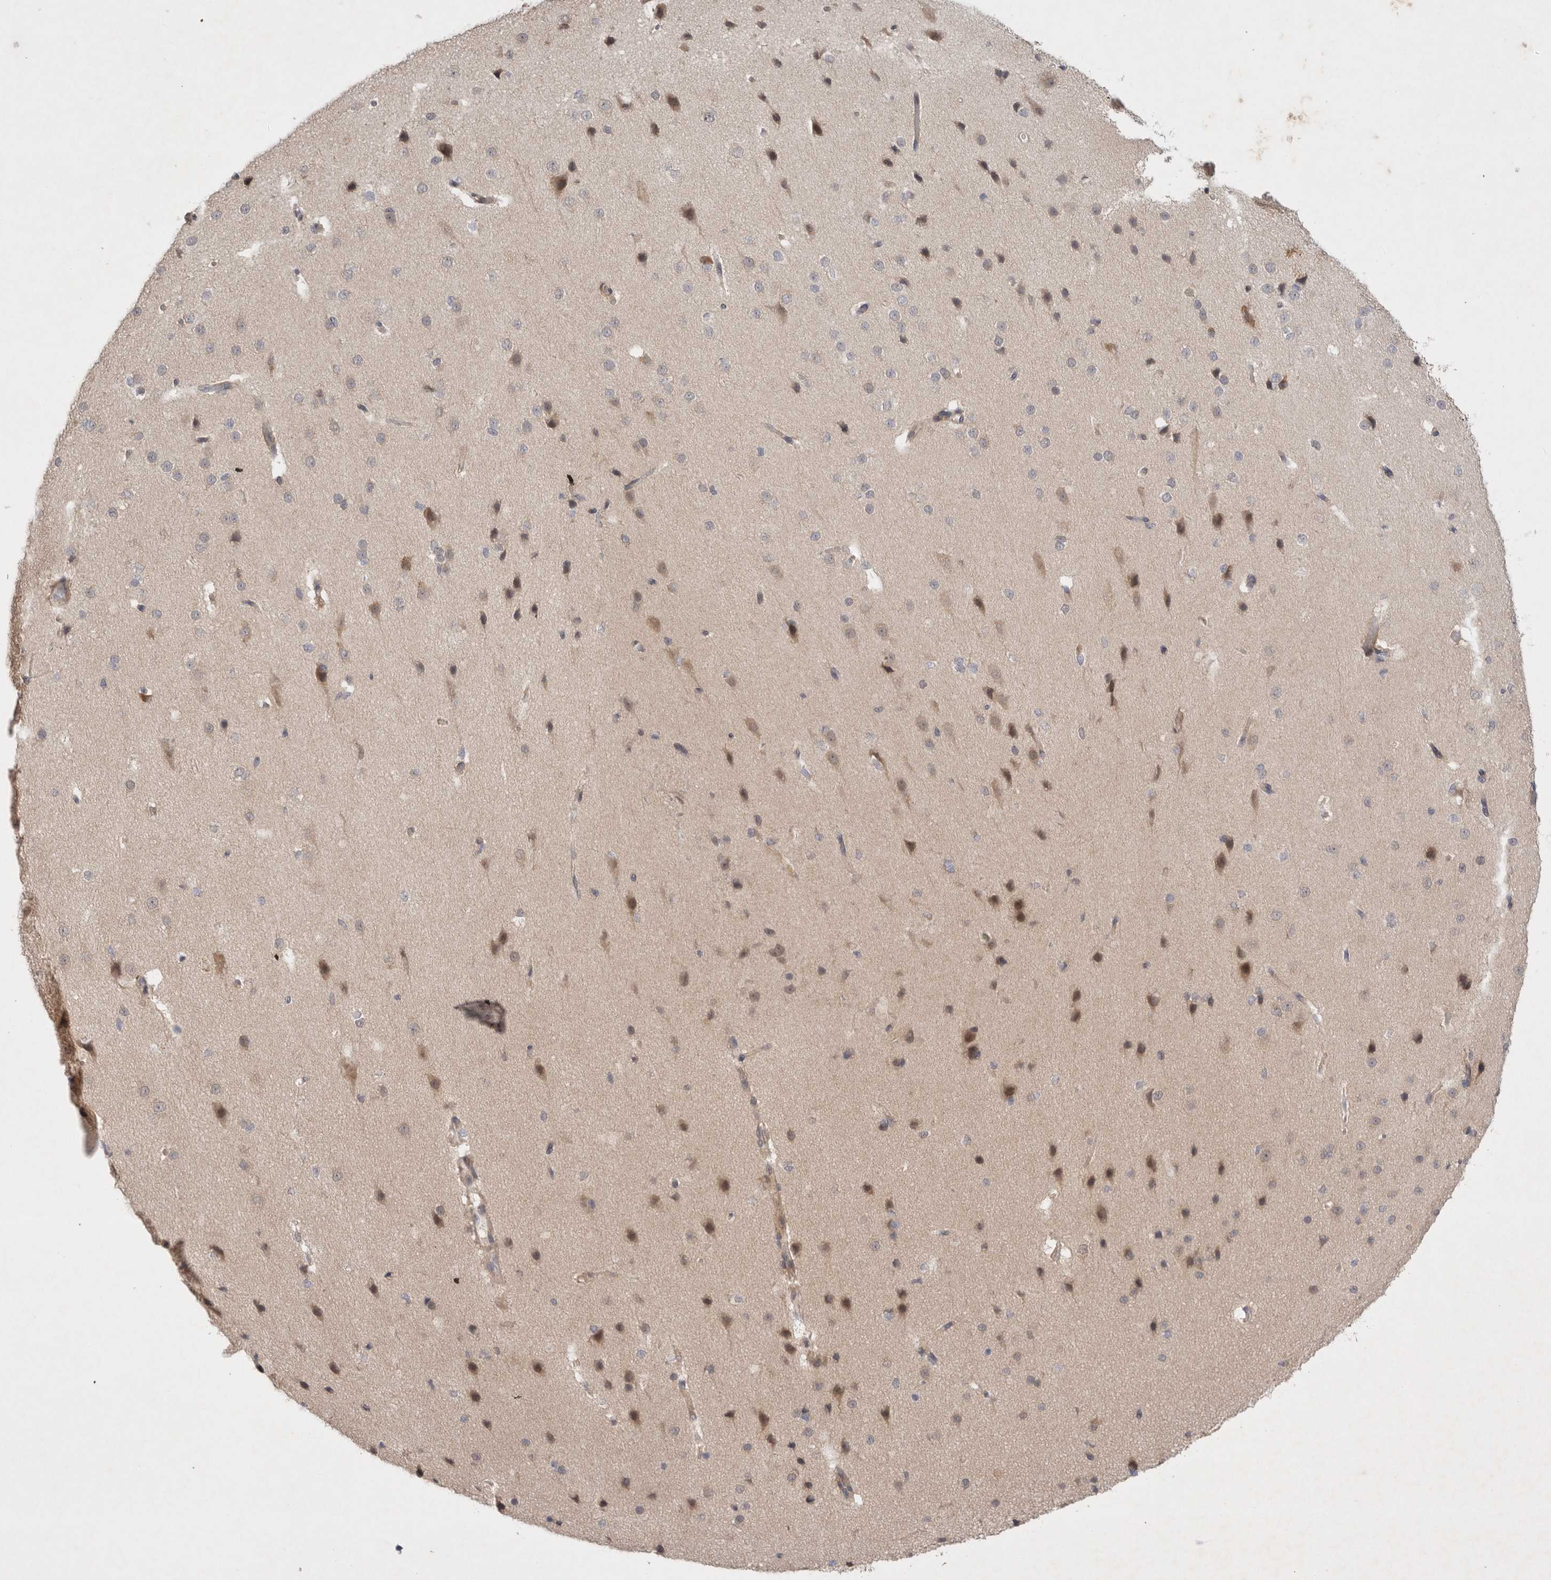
{"staining": {"intensity": "negative", "quantity": "none", "location": "none"}, "tissue": "cerebral cortex", "cell_type": "Endothelial cells", "image_type": "normal", "snomed": [{"axis": "morphology", "description": "Normal tissue, NOS"}, {"axis": "morphology", "description": "Developmental malformation"}, {"axis": "topography", "description": "Cerebral cortex"}], "caption": "High magnification brightfield microscopy of unremarkable cerebral cortex stained with DAB (3,3'-diaminobenzidine) (brown) and counterstained with hematoxylin (blue): endothelial cells show no significant staining. (Immunohistochemistry (ihc), brightfield microscopy, high magnification).", "gene": "PTPDC1", "patient": {"sex": "female", "age": 30}}